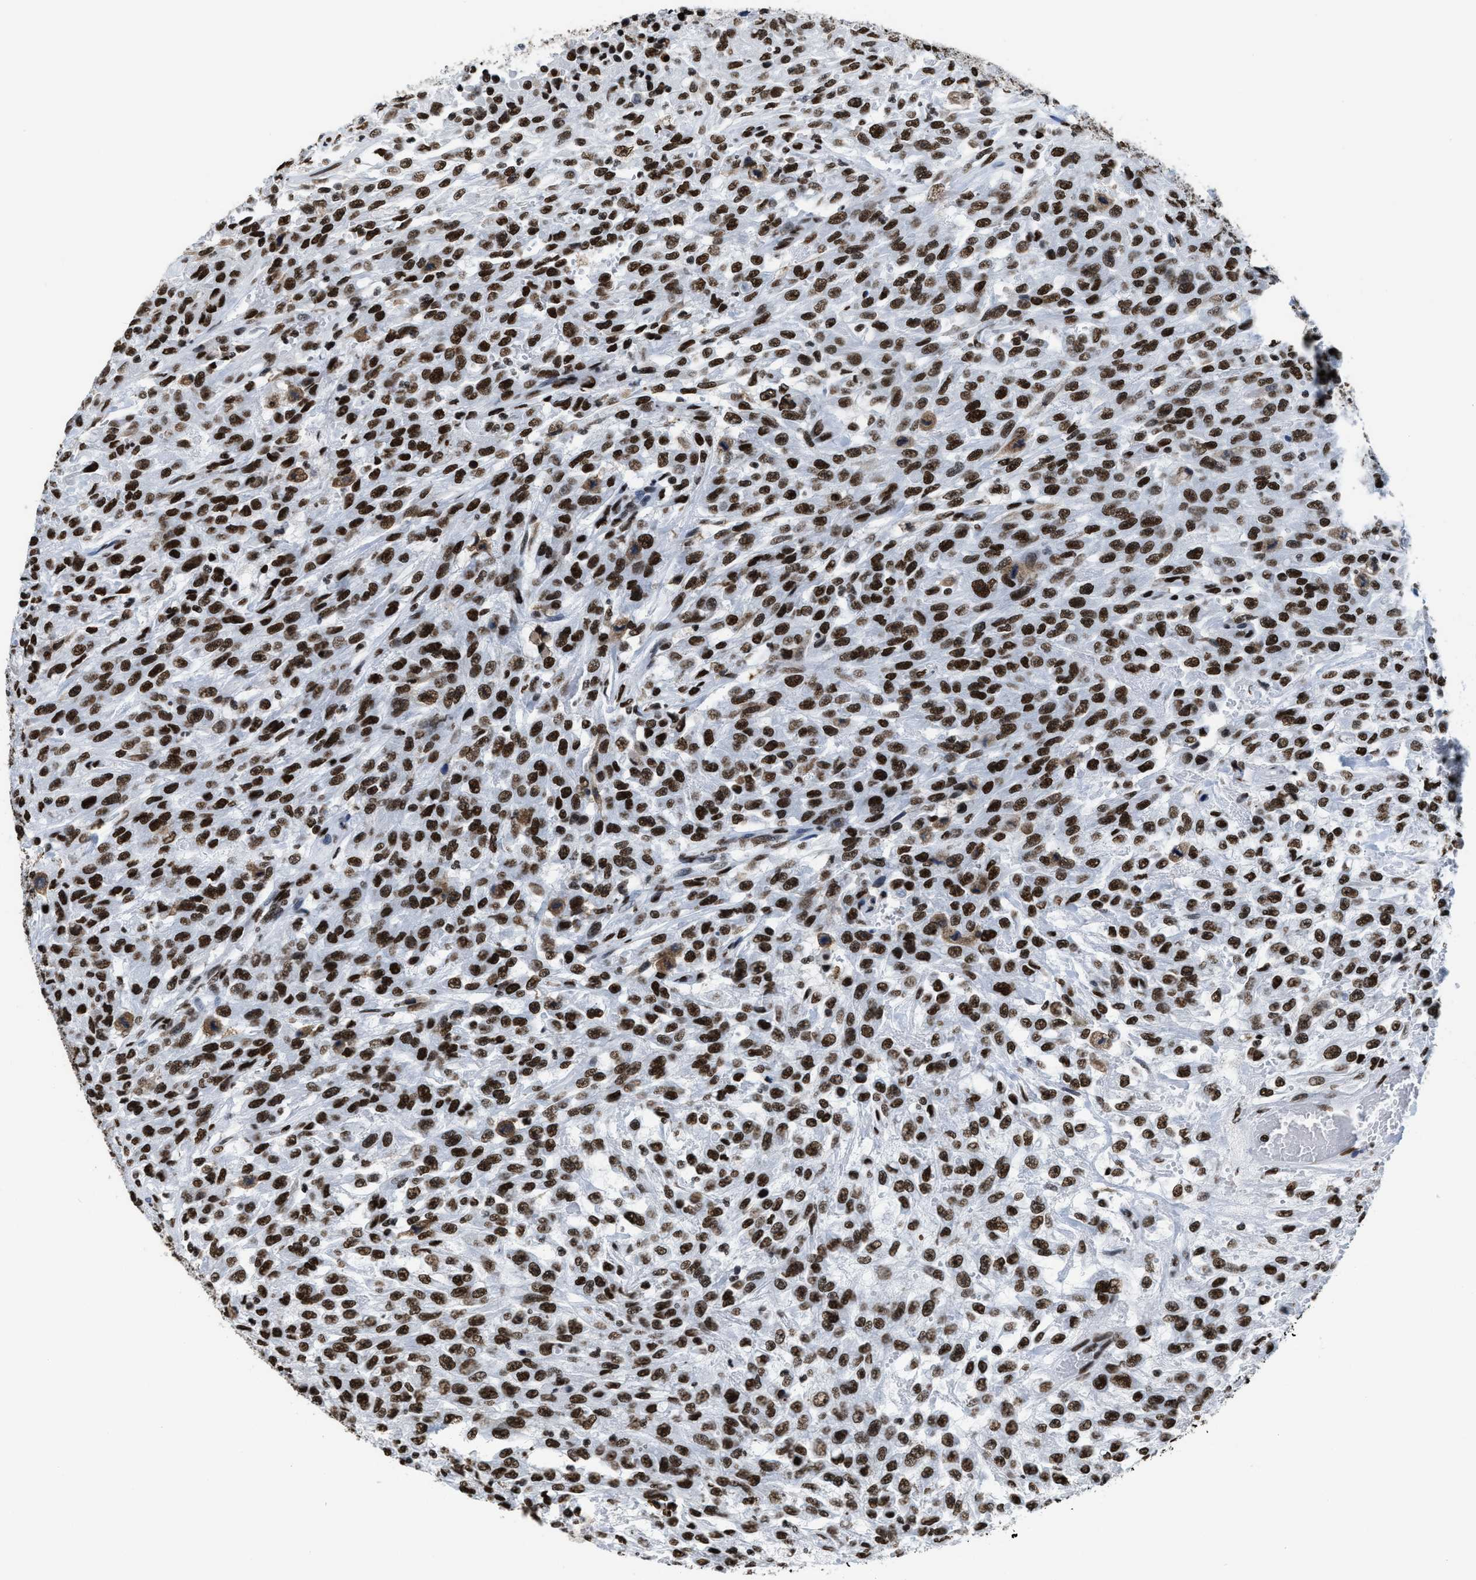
{"staining": {"intensity": "strong", "quantity": ">75%", "location": "nuclear"}, "tissue": "urothelial cancer", "cell_type": "Tumor cells", "image_type": "cancer", "snomed": [{"axis": "morphology", "description": "Urothelial carcinoma, High grade"}, {"axis": "topography", "description": "Urinary bladder"}], "caption": "Immunohistochemical staining of high-grade urothelial carcinoma shows high levels of strong nuclear positivity in about >75% of tumor cells. The protein of interest is shown in brown color, while the nuclei are stained blue.", "gene": "SMARCC2", "patient": {"sex": "male", "age": 46}}